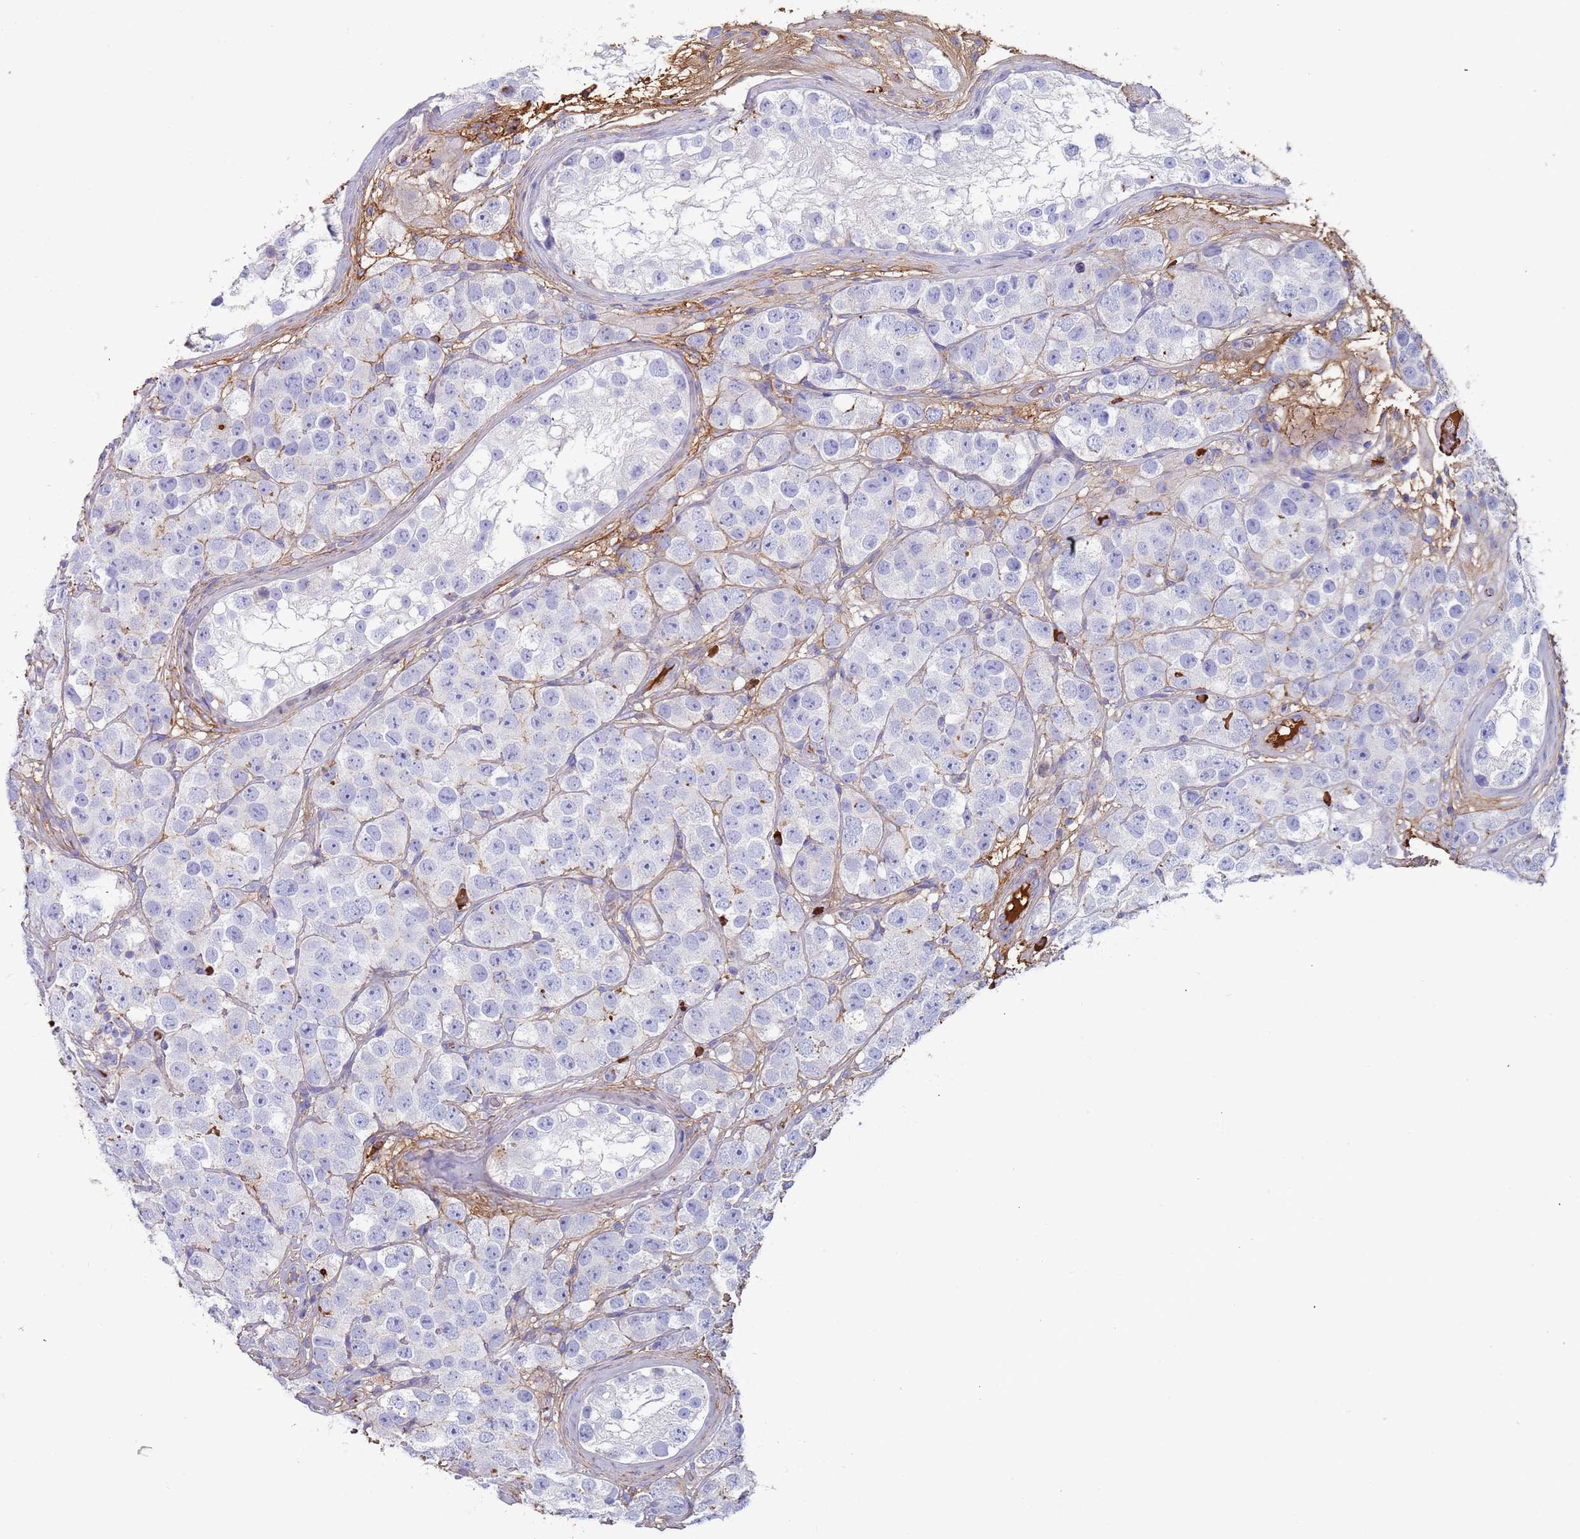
{"staining": {"intensity": "weak", "quantity": "<25%", "location": "cytoplasmic/membranous"}, "tissue": "testis cancer", "cell_type": "Tumor cells", "image_type": "cancer", "snomed": [{"axis": "morphology", "description": "Seminoma, NOS"}, {"axis": "topography", "description": "Testis"}], "caption": "Immunohistochemistry histopathology image of human testis cancer (seminoma) stained for a protein (brown), which reveals no positivity in tumor cells.", "gene": "CYSLTR2", "patient": {"sex": "male", "age": 28}}